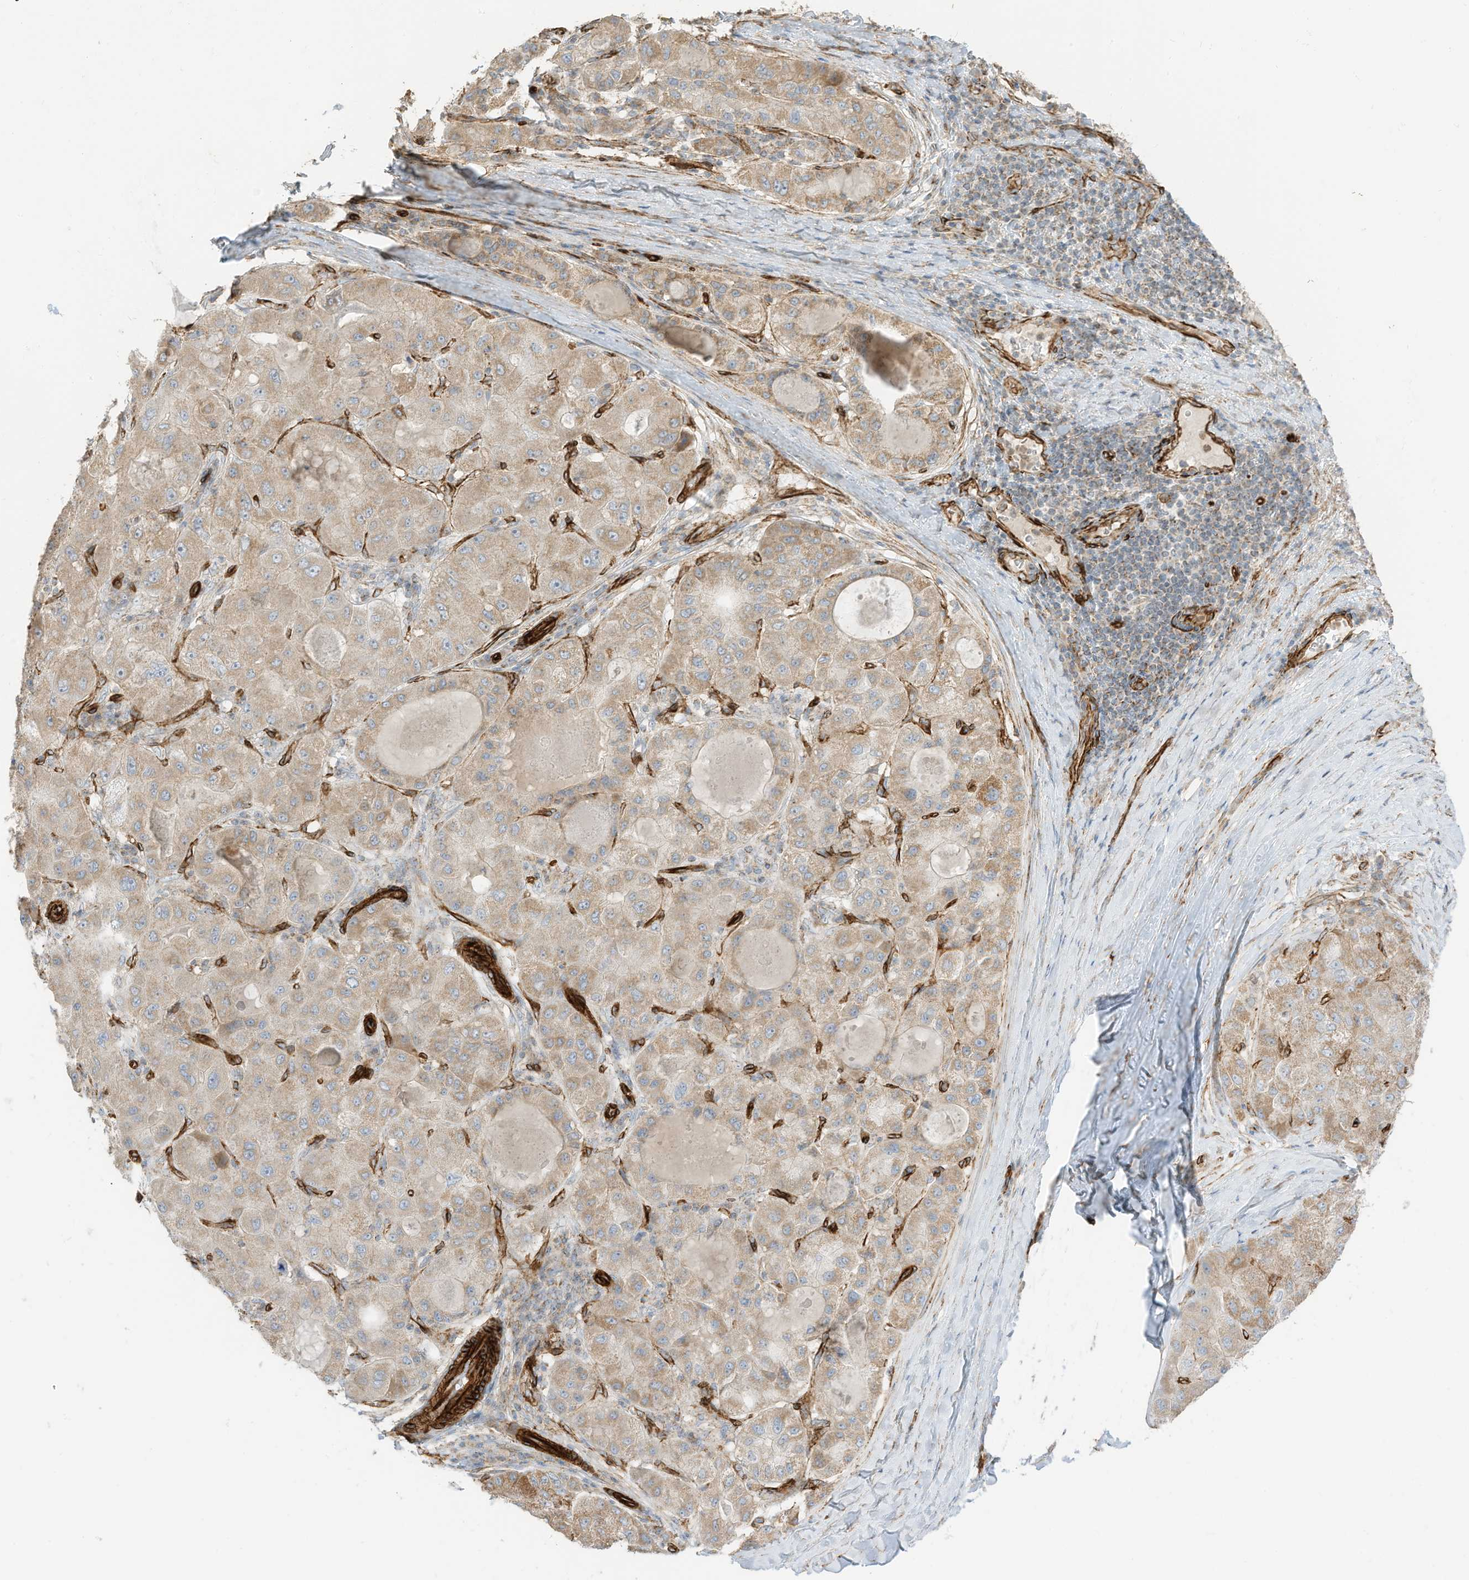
{"staining": {"intensity": "weak", "quantity": ">75%", "location": "cytoplasmic/membranous"}, "tissue": "liver cancer", "cell_type": "Tumor cells", "image_type": "cancer", "snomed": [{"axis": "morphology", "description": "Carcinoma, Hepatocellular, NOS"}, {"axis": "topography", "description": "Liver"}], "caption": "Human hepatocellular carcinoma (liver) stained with a protein marker demonstrates weak staining in tumor cells.", "gene": "ABCB7", "patient": {"sex": "male", "age": 80}}